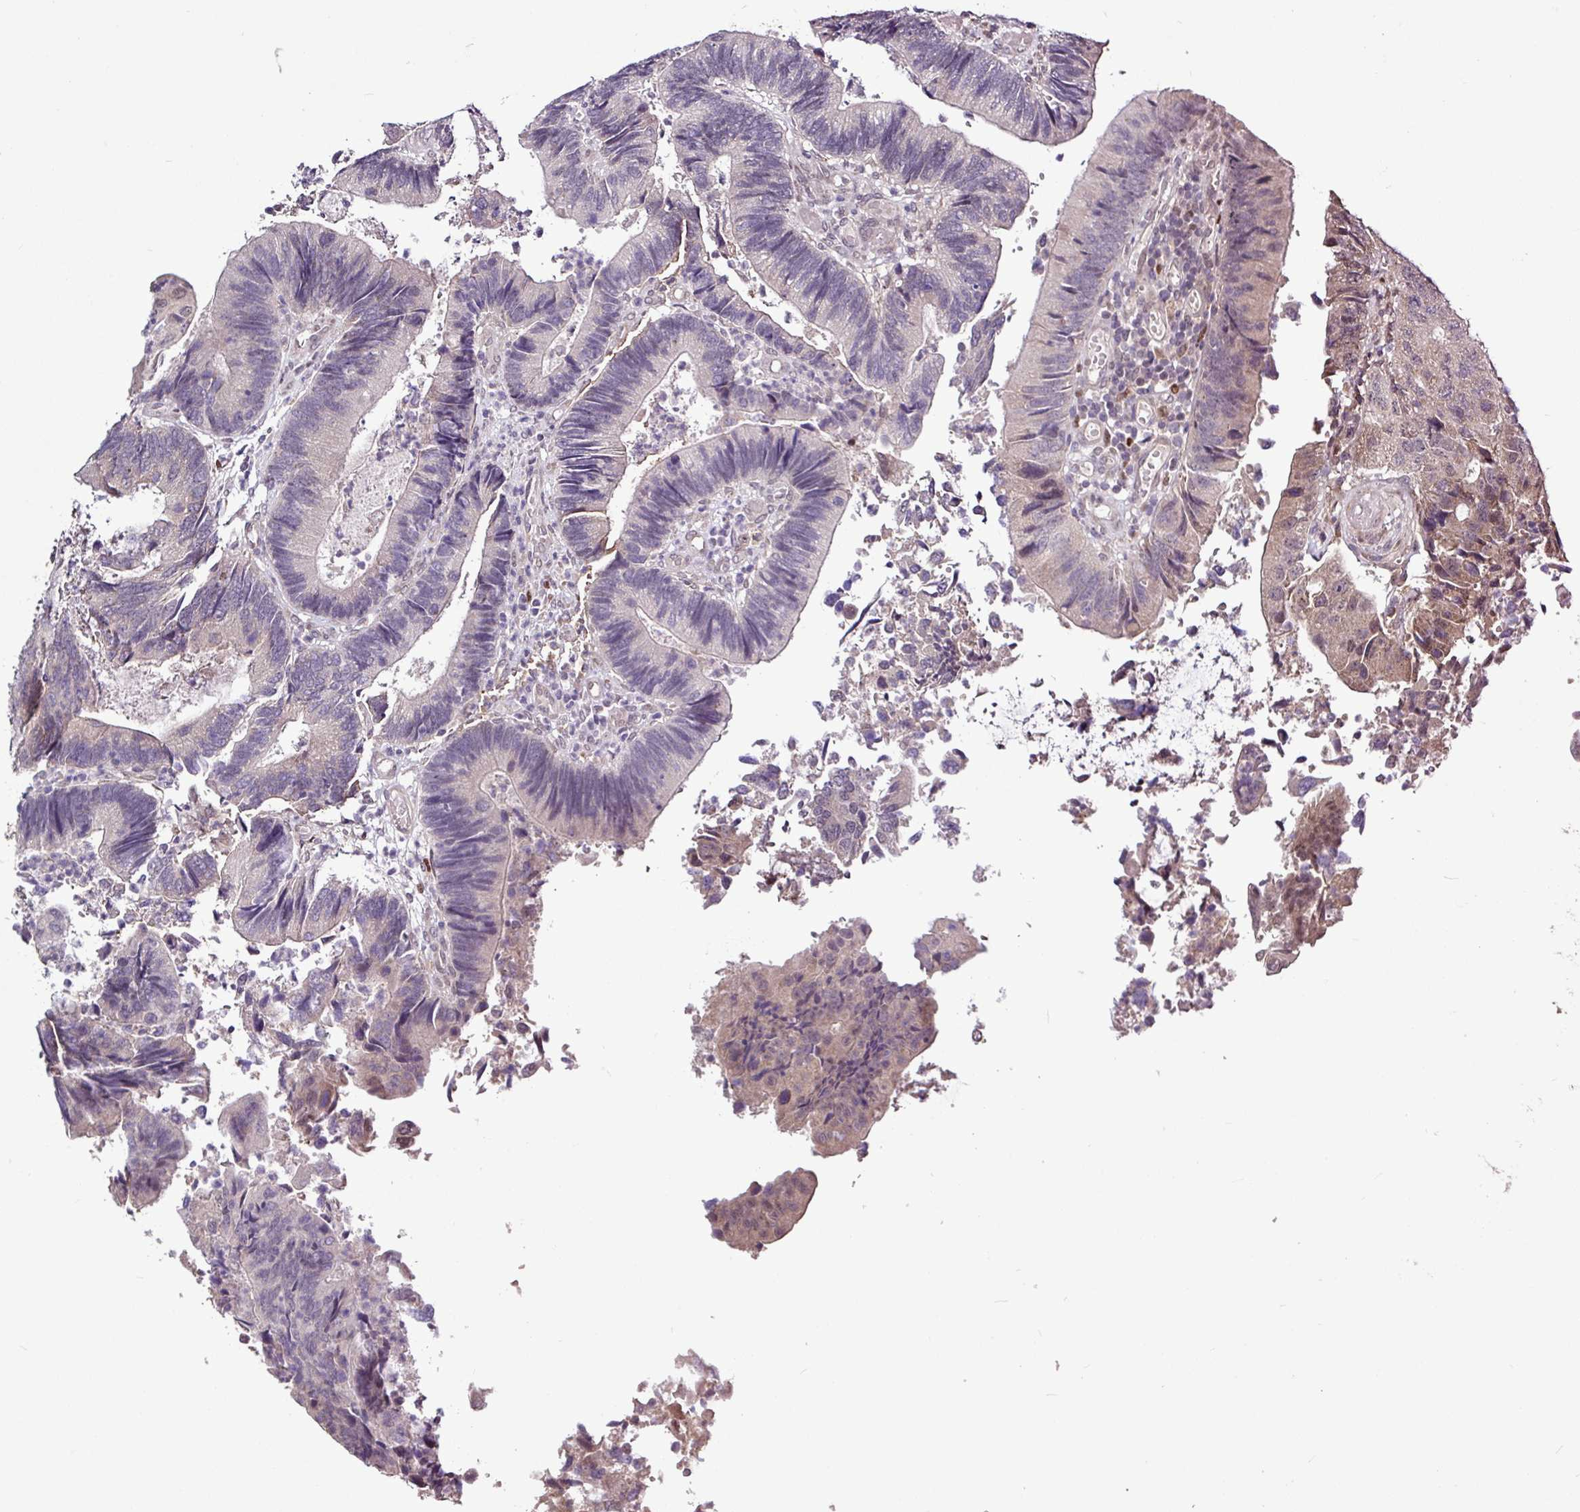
{"staining": {"intensity": "negative", "quantity": "none", "location": "none"}, "tissue": "colorectal cancer", "cell_type": "Tumor cells", "image_type": "cancer", "snomed": [{"axis": "morphology", "description": "Adenocarcinoma, NOS"}, {"axis": "topography", "description": "Colon"}], "caption": "Human colorectal adenocarcinoma stained for a protein using immunohistochemistry demonstrates no positivity in tumor cells.", "gene": "SKIC2", "patient": {"sex": "female", "age": 67}}